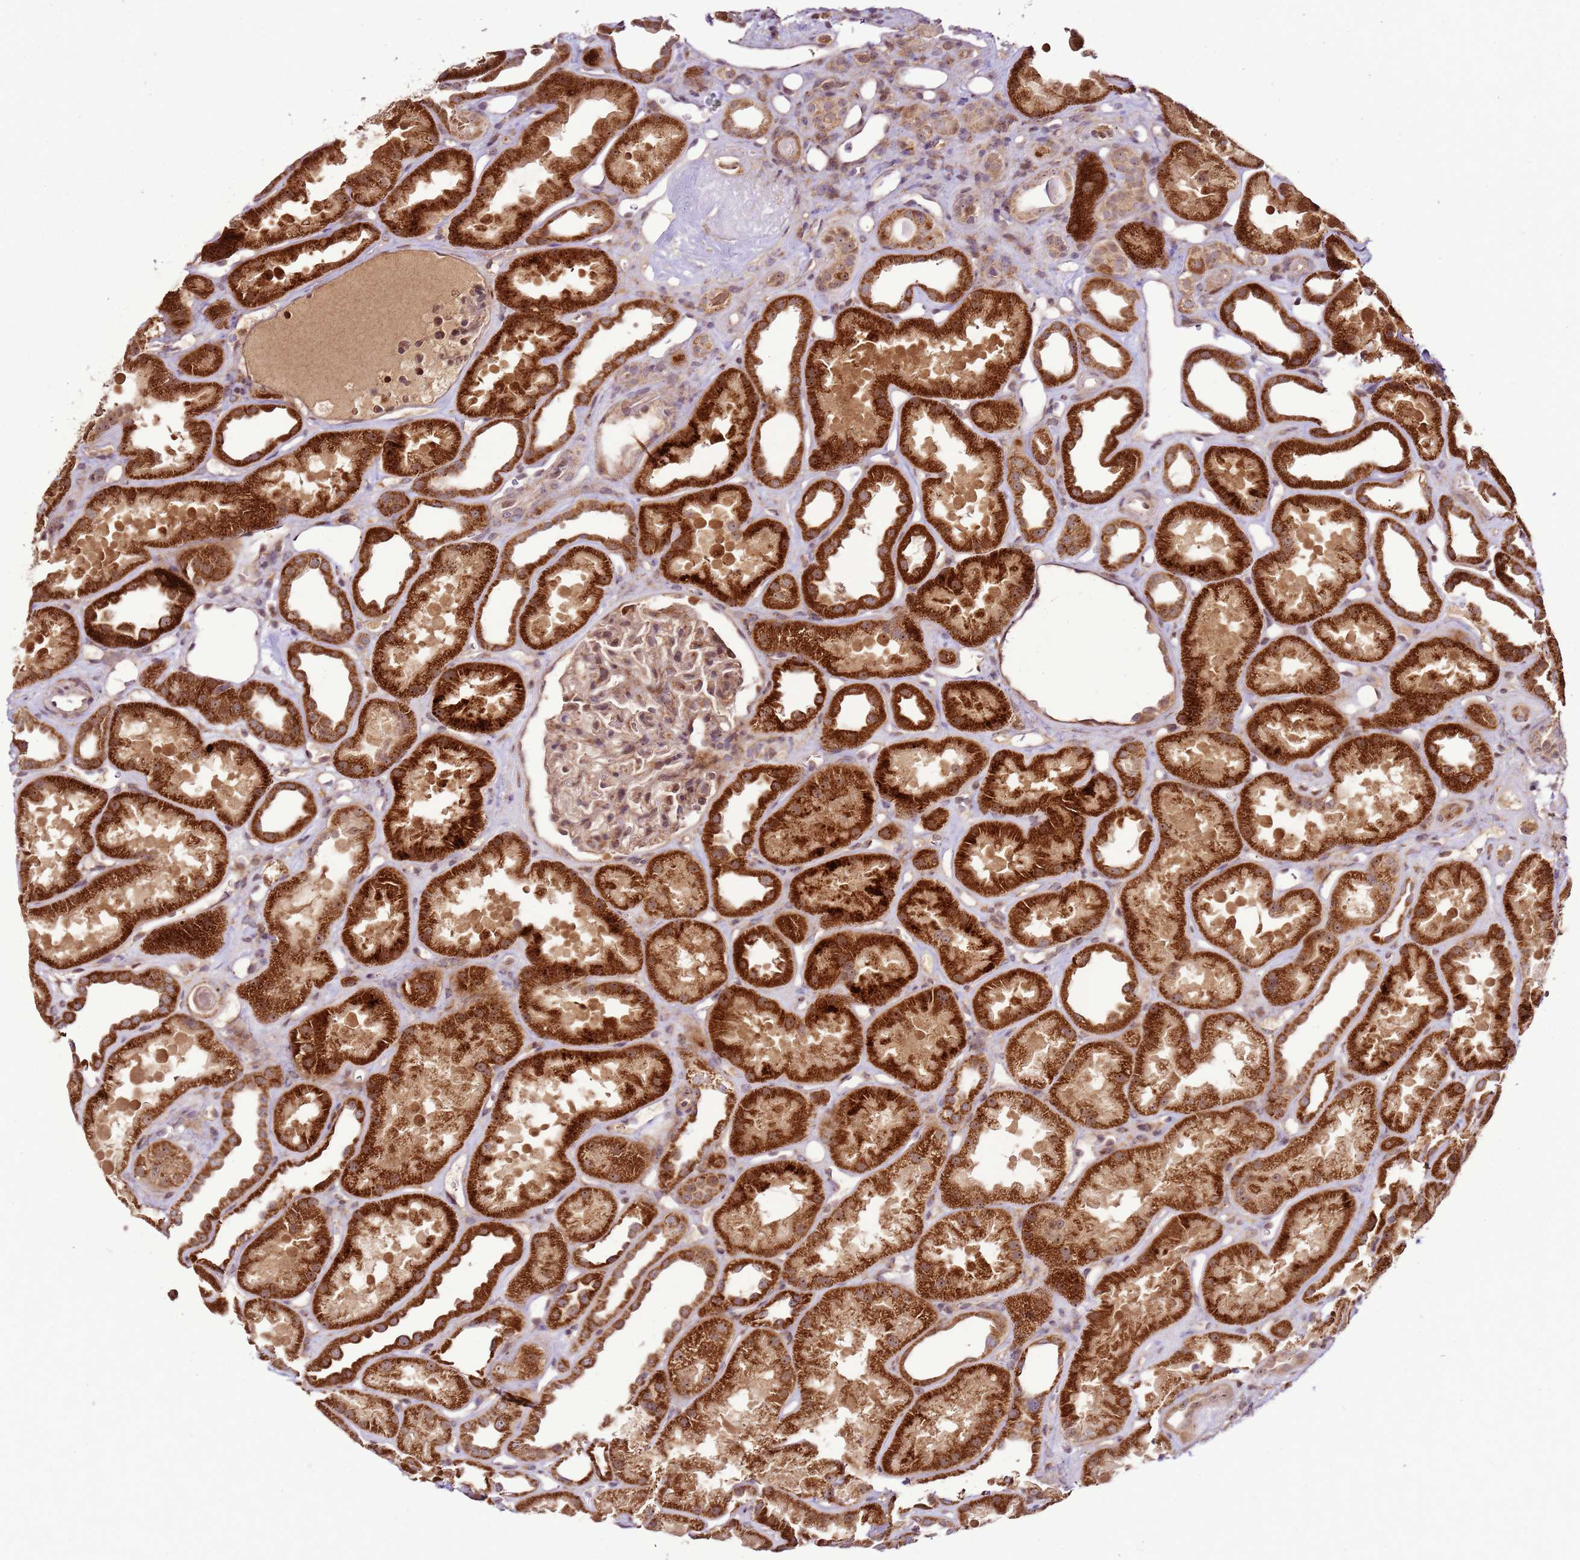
{"staining": {"intensity": "moderate", "quantity": "25%-75%", "location": "cytoplasmic/membranous"}, "tissue": "kidney", "cell_type": "Cells in glomeruli", "image_type": "normal", "snomed": [{"axis": "morphology", "description": "Normal tissue, NOS"}, {"axis": "topography", "description": "Kidney"}], "caption": "Normal kidney reveals moderate cytoplasmic/membranous expression in approximately 25%-75% of cells in glomeruli, visualized by immunohistochemistry.", "gene": "RASA3", "patient": {"sex": "male", "age": 61}}